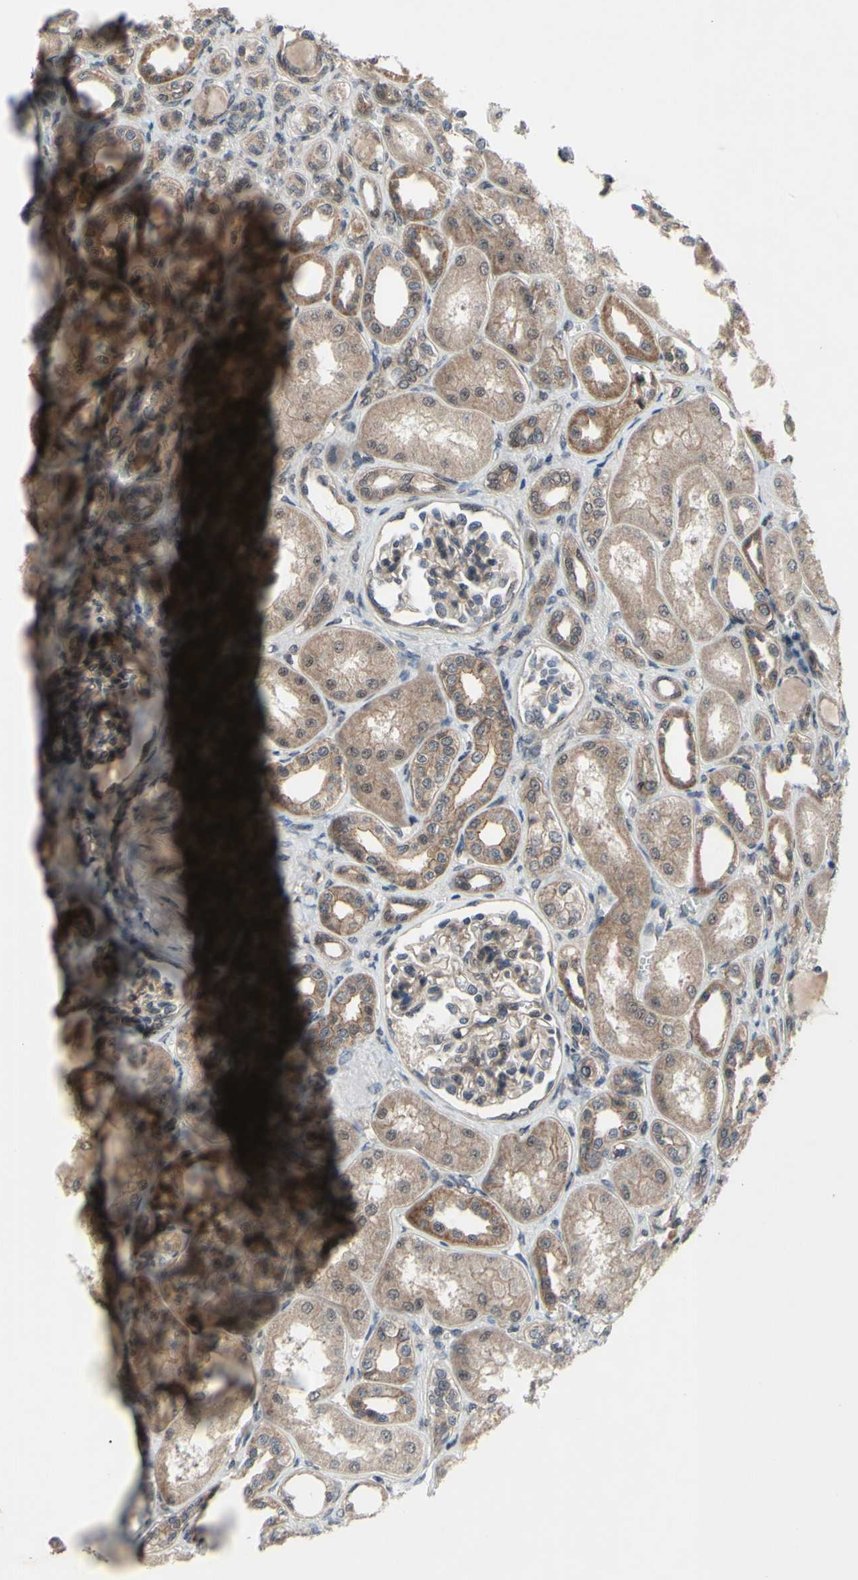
{"staining": {"intensity": "weak", "quantity": ">75%", "location": "cytoplasmic/membranous"}, "tissue": "kidney", "cell_type": "Cells in glomeruli", "image_type": "normal", "snomed": [{"axis": "morphology", "description": "Normal tissue, NOS"}, {"axis": "topography", "description": "Kidney"}], "caption": "Normal kidney was stained to show a protein in brown. There is low levels of weak cytoplasmic/membranous staining in about >75% of cells in glomeruli. Nuclei are stained in blue.", "gene": "TRDMT1", "patient": {"sex": "male", "age": 7}}